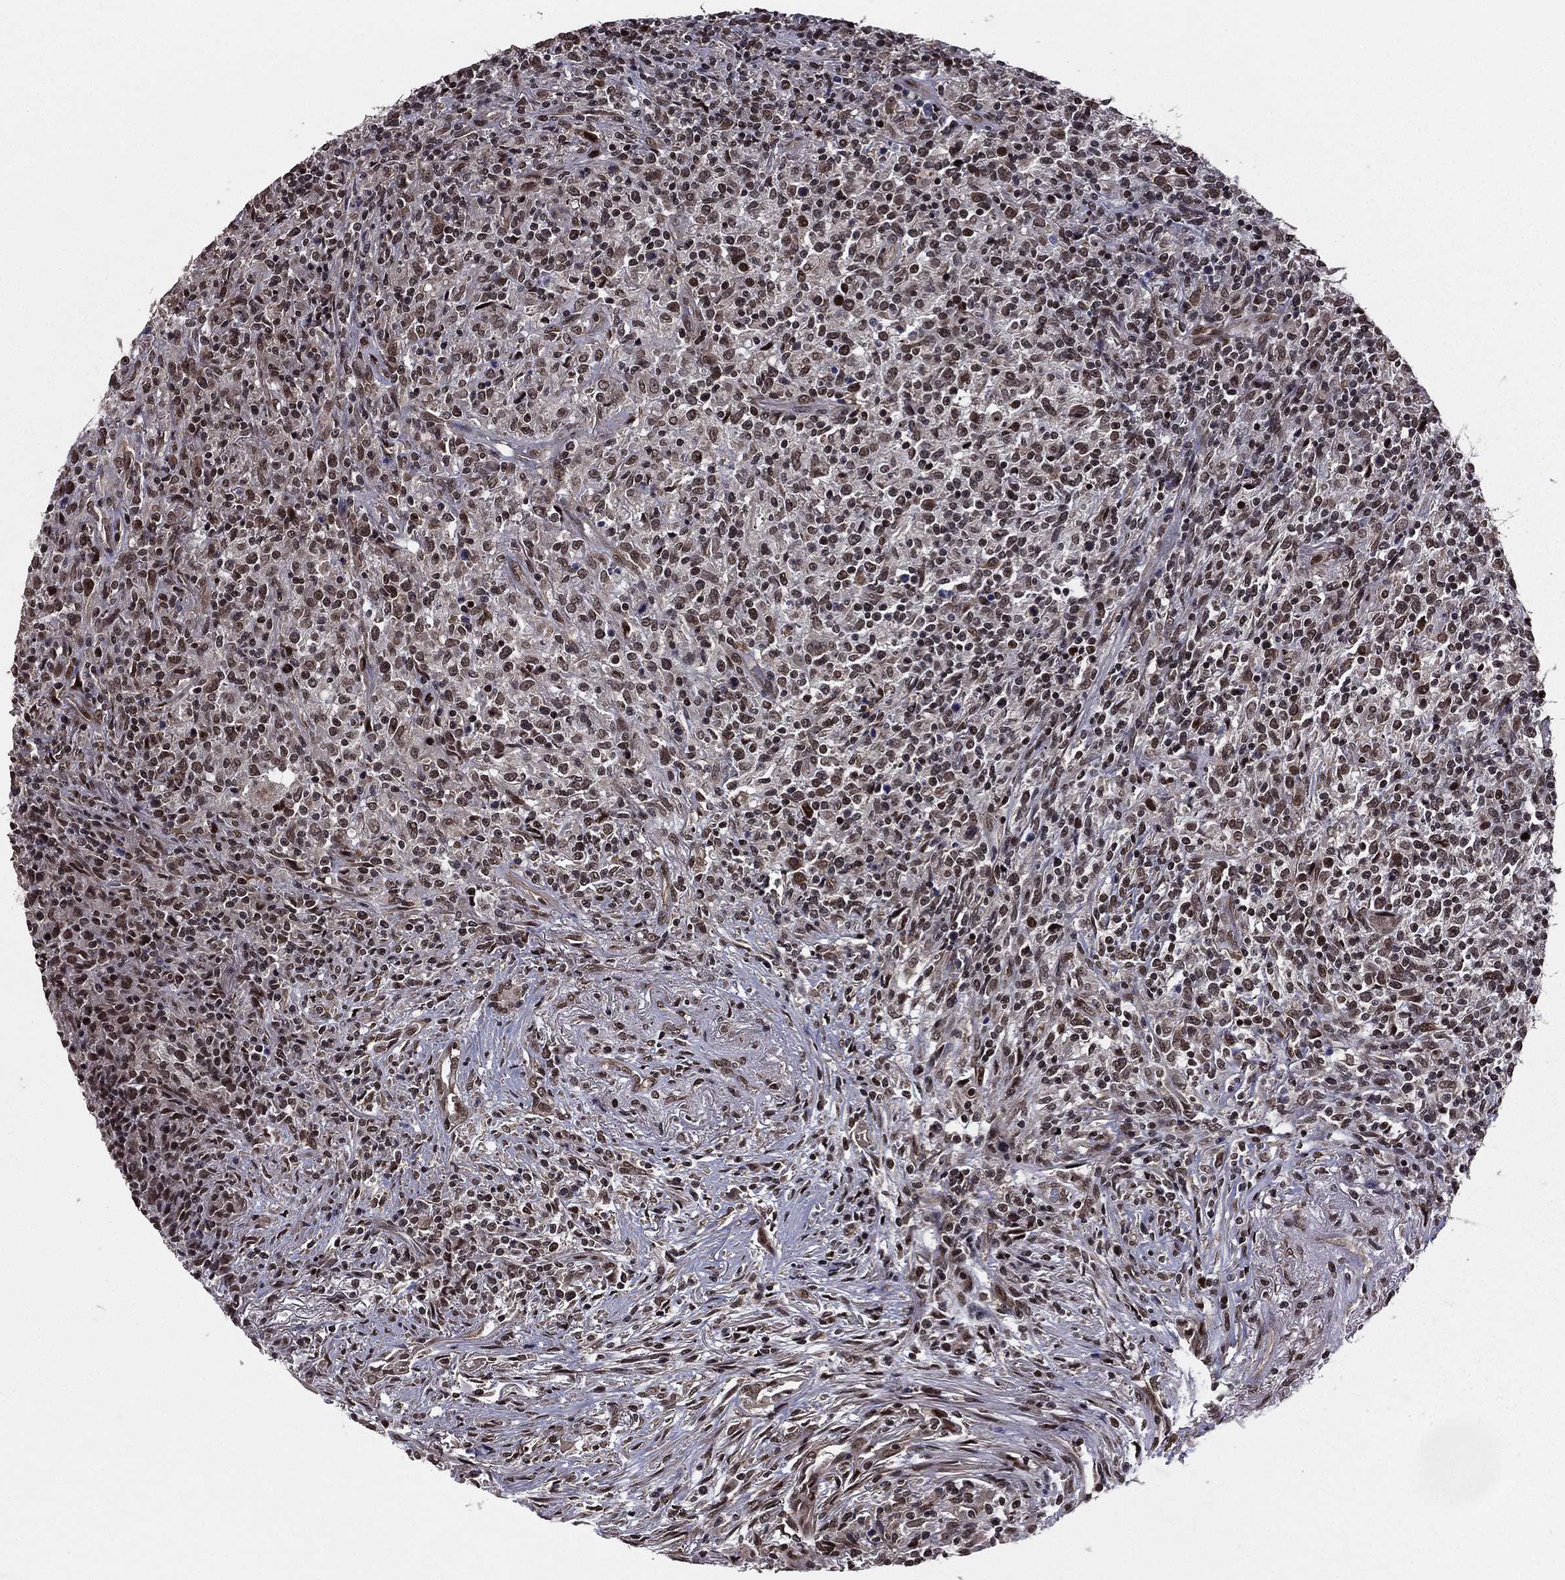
{"staining": {"intensity": "moderate", "quantity": "25%-75%", "location": "cytoplasmic/membranous"}, "tissue": "lymphoma", "cell_type": "Tumor cells", "image_type": "cancer", "snomed": [{"axis": "morphology", "description": "Malignant lymphoma, non-Hodgkin's type, High grade"}, {"axis": "topography", "description": "Lung"}], "caption": "Tumor cells reveal medium levels of moderate cytoplasmic/membranous expression in approximately 25%-75% of cells in human malignant lymphoma, non-Hodgkin's type (high-grade).", "gene": "RARB", "patient": {"sex": "male", "age": 79}}